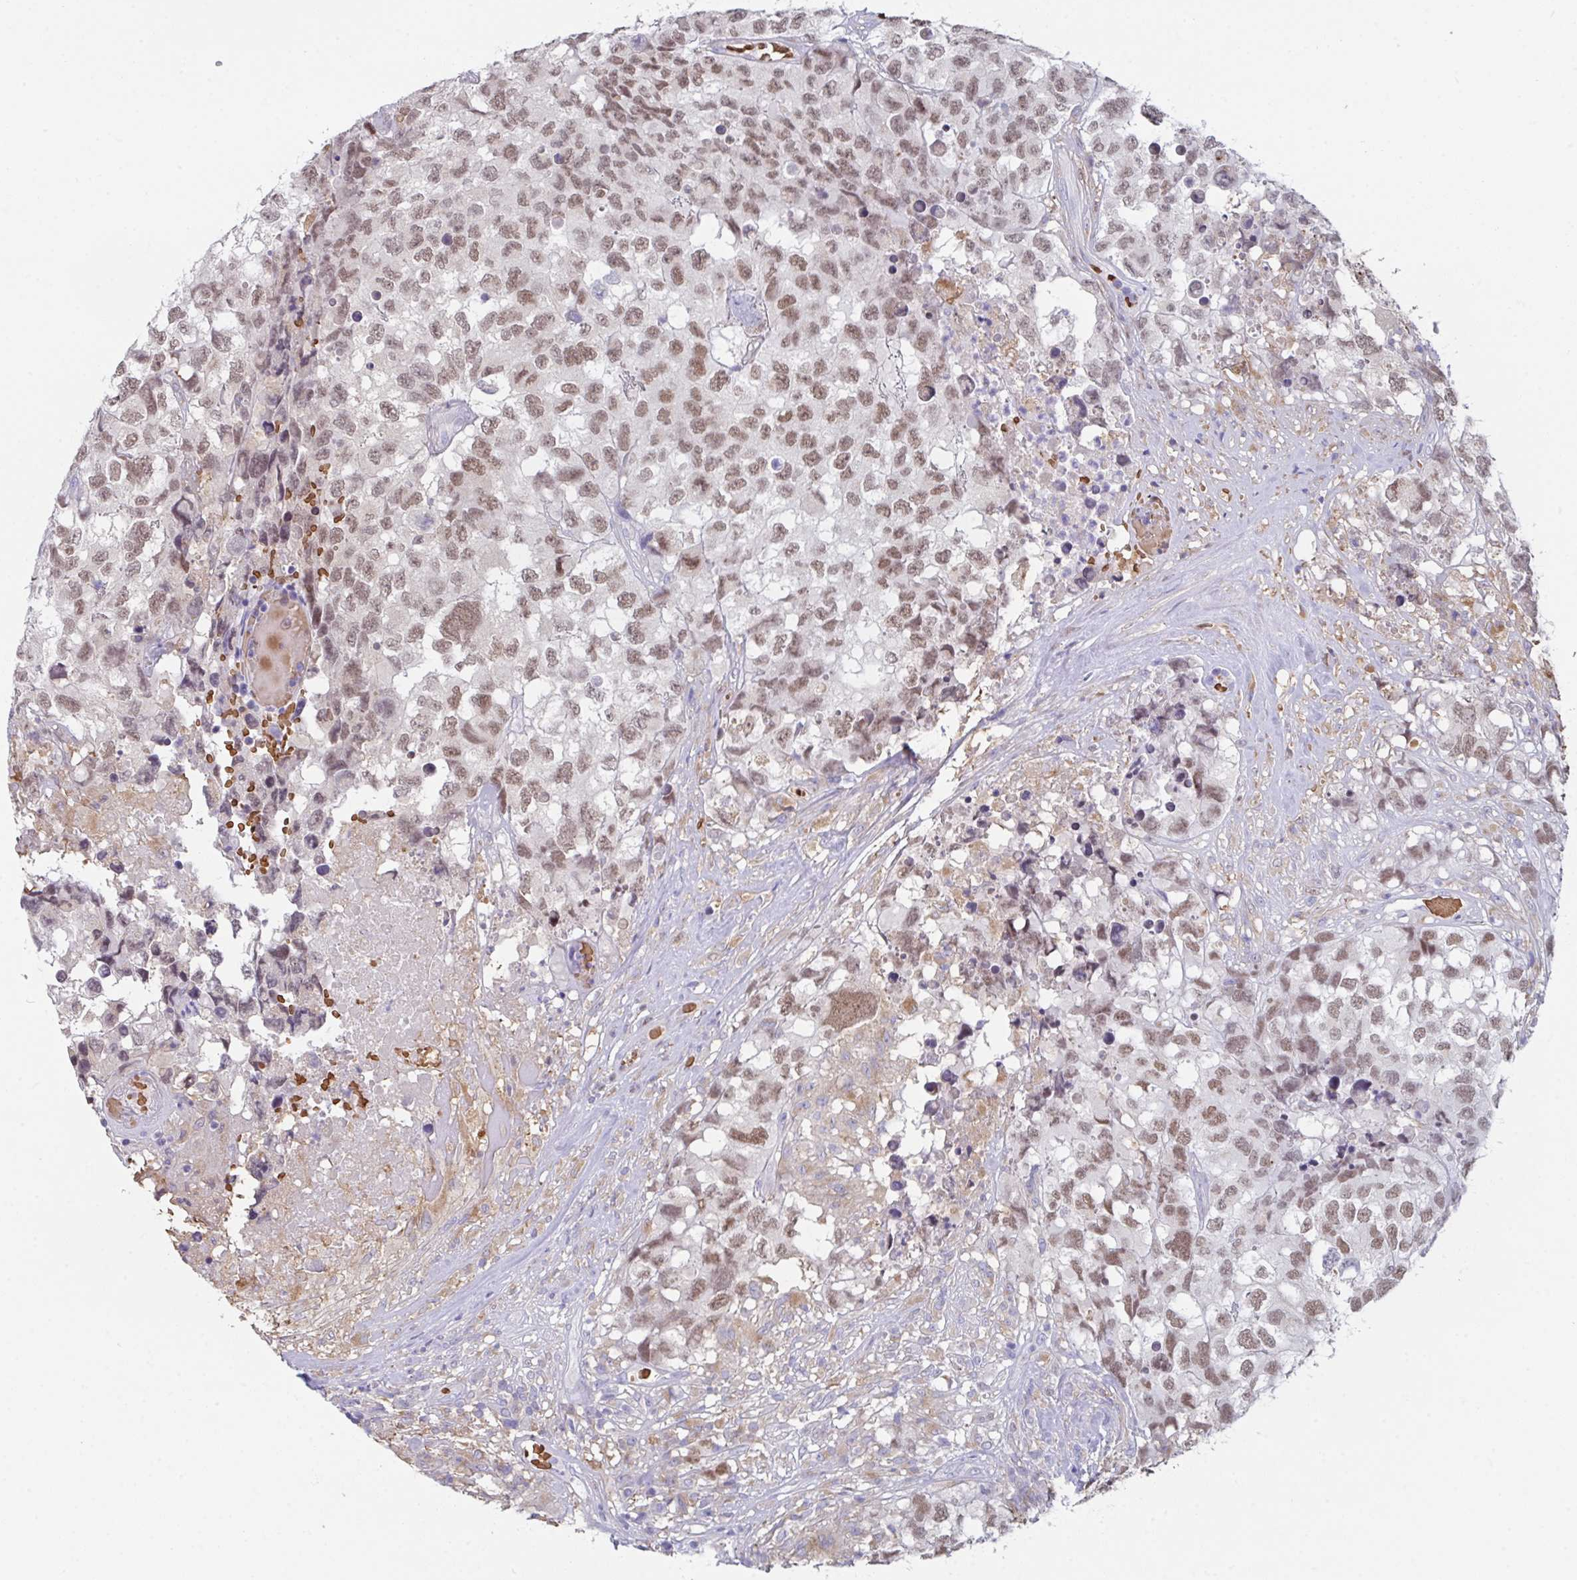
{"staining": {"intensity": "moderate", "quantity": ">75%", "location": "nuclear"}, "tissue": "testis cancer", "cell_type": "Tumor cells", "image_type": "cancer", "snomed": [{"axis": "morphology", "description": "Carcinoma, Embryonal, NOS"}, {"axis": "topography", "description": "Testis"}], "caption": "Immunohistochemistry (IHC) staining of embryonal carcinoma (testis), which shows medium levels of moderate nuclear expression in about >75% of tumor cells indicating moderate nuclear protein expression. The staining was performed using DAB (3,3'-diaminobenzidine) (brown) for protein detection and nuclei were counterstained in hematoxylin (blue).", "gene": "TFAP2C", "patient": {"sex": "male", "age": 83}}